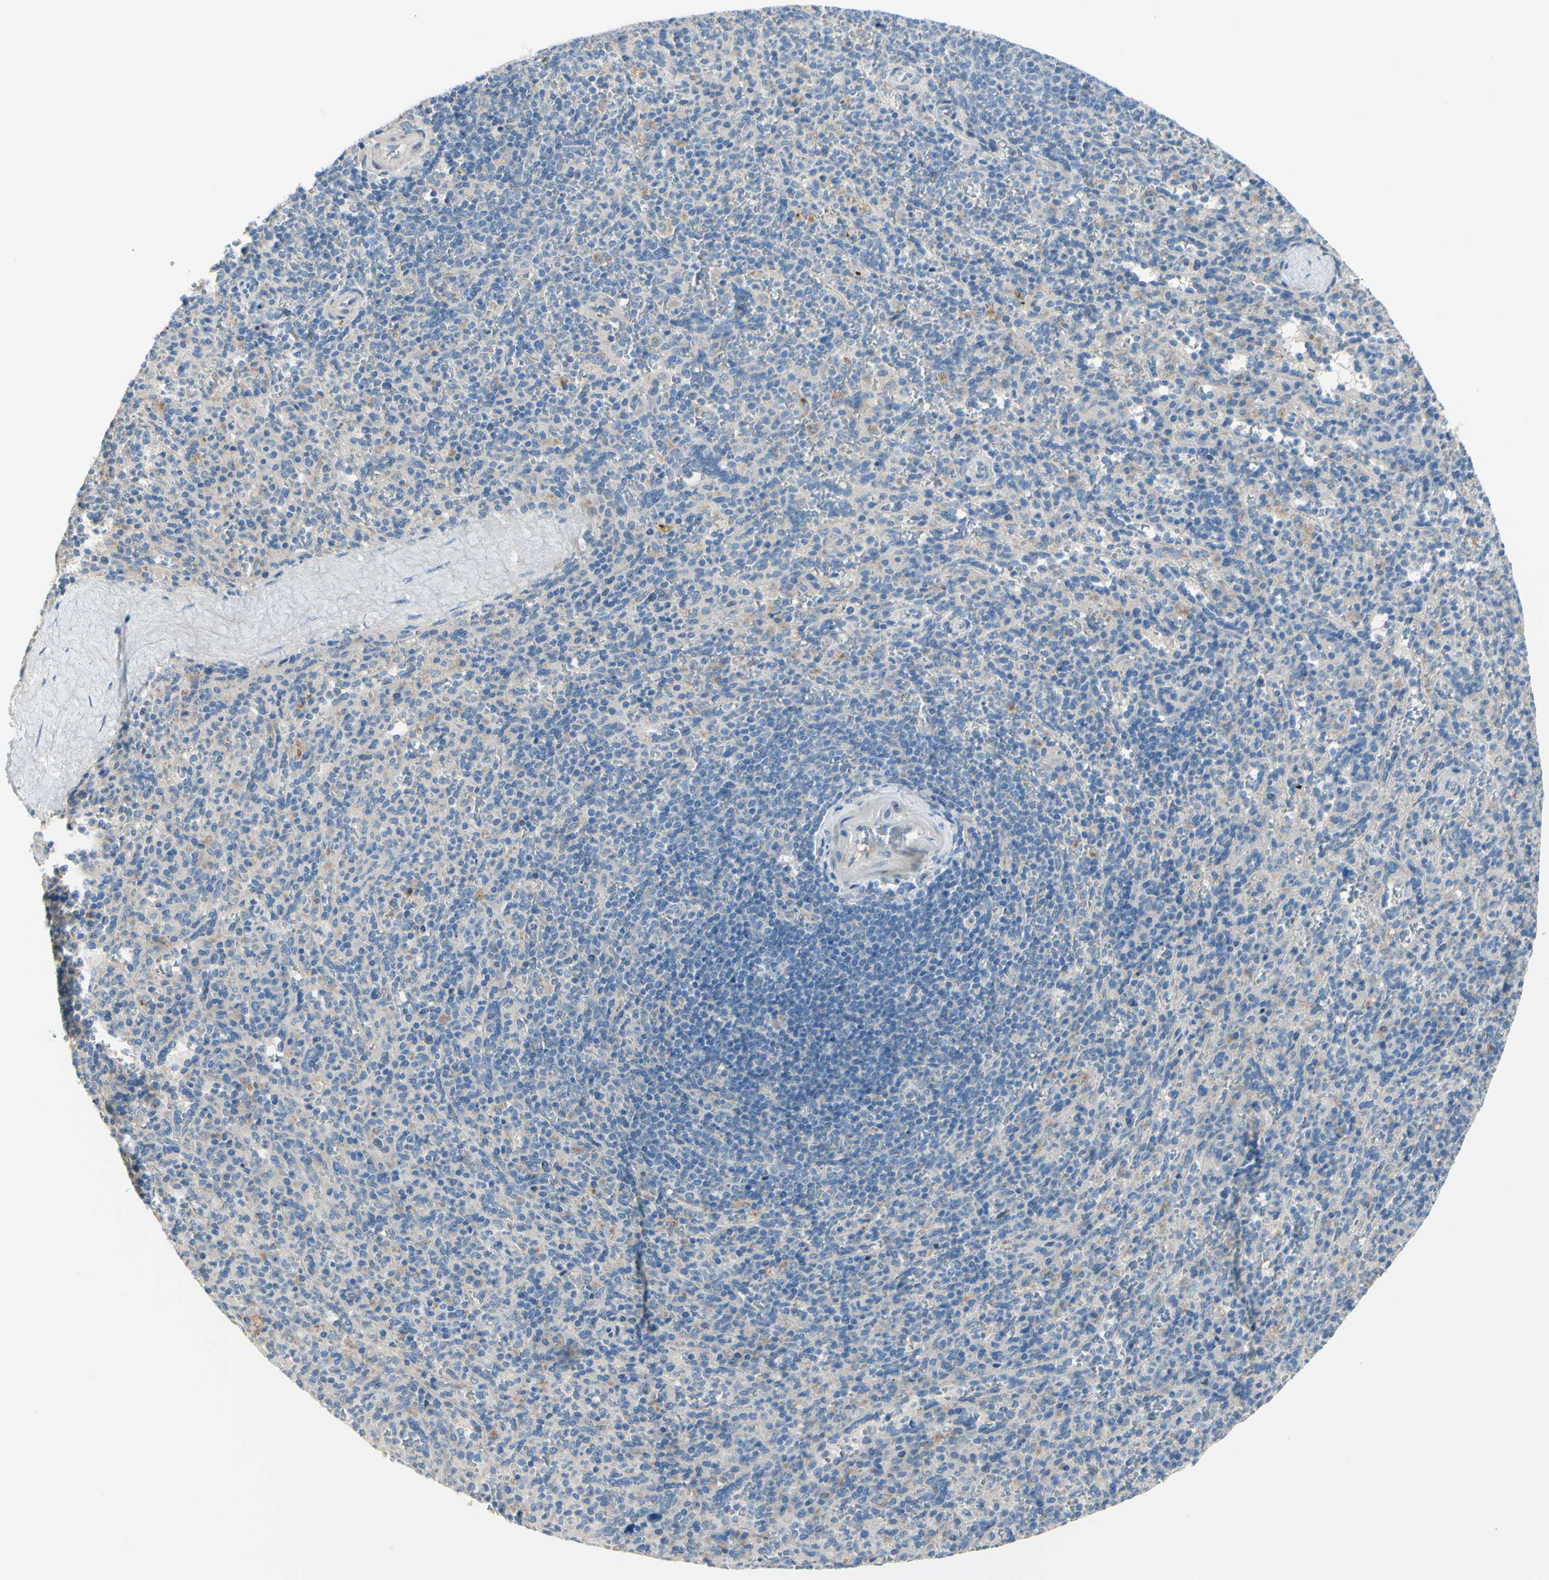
{"staining": {"intensity": "weak", "quantity": "<25%", "location": "cytoplasmic/membranous"}, "tissue": "spleen", "cell_type": "Cells in red pulp", "image_type": "normal", "snomed": [{"axis": "morphology", "description": "Normal tissue, NOS"}, {"axis": "topography", "description": "Spleen"}], "caption": "Cells in red pulp show no significant protein positivity in unremarkable spleen. (IHC, brightfield microscopy, high magnification).", "gene": "TMEM59L", "patient": {"sex": "male", "age": 36}}